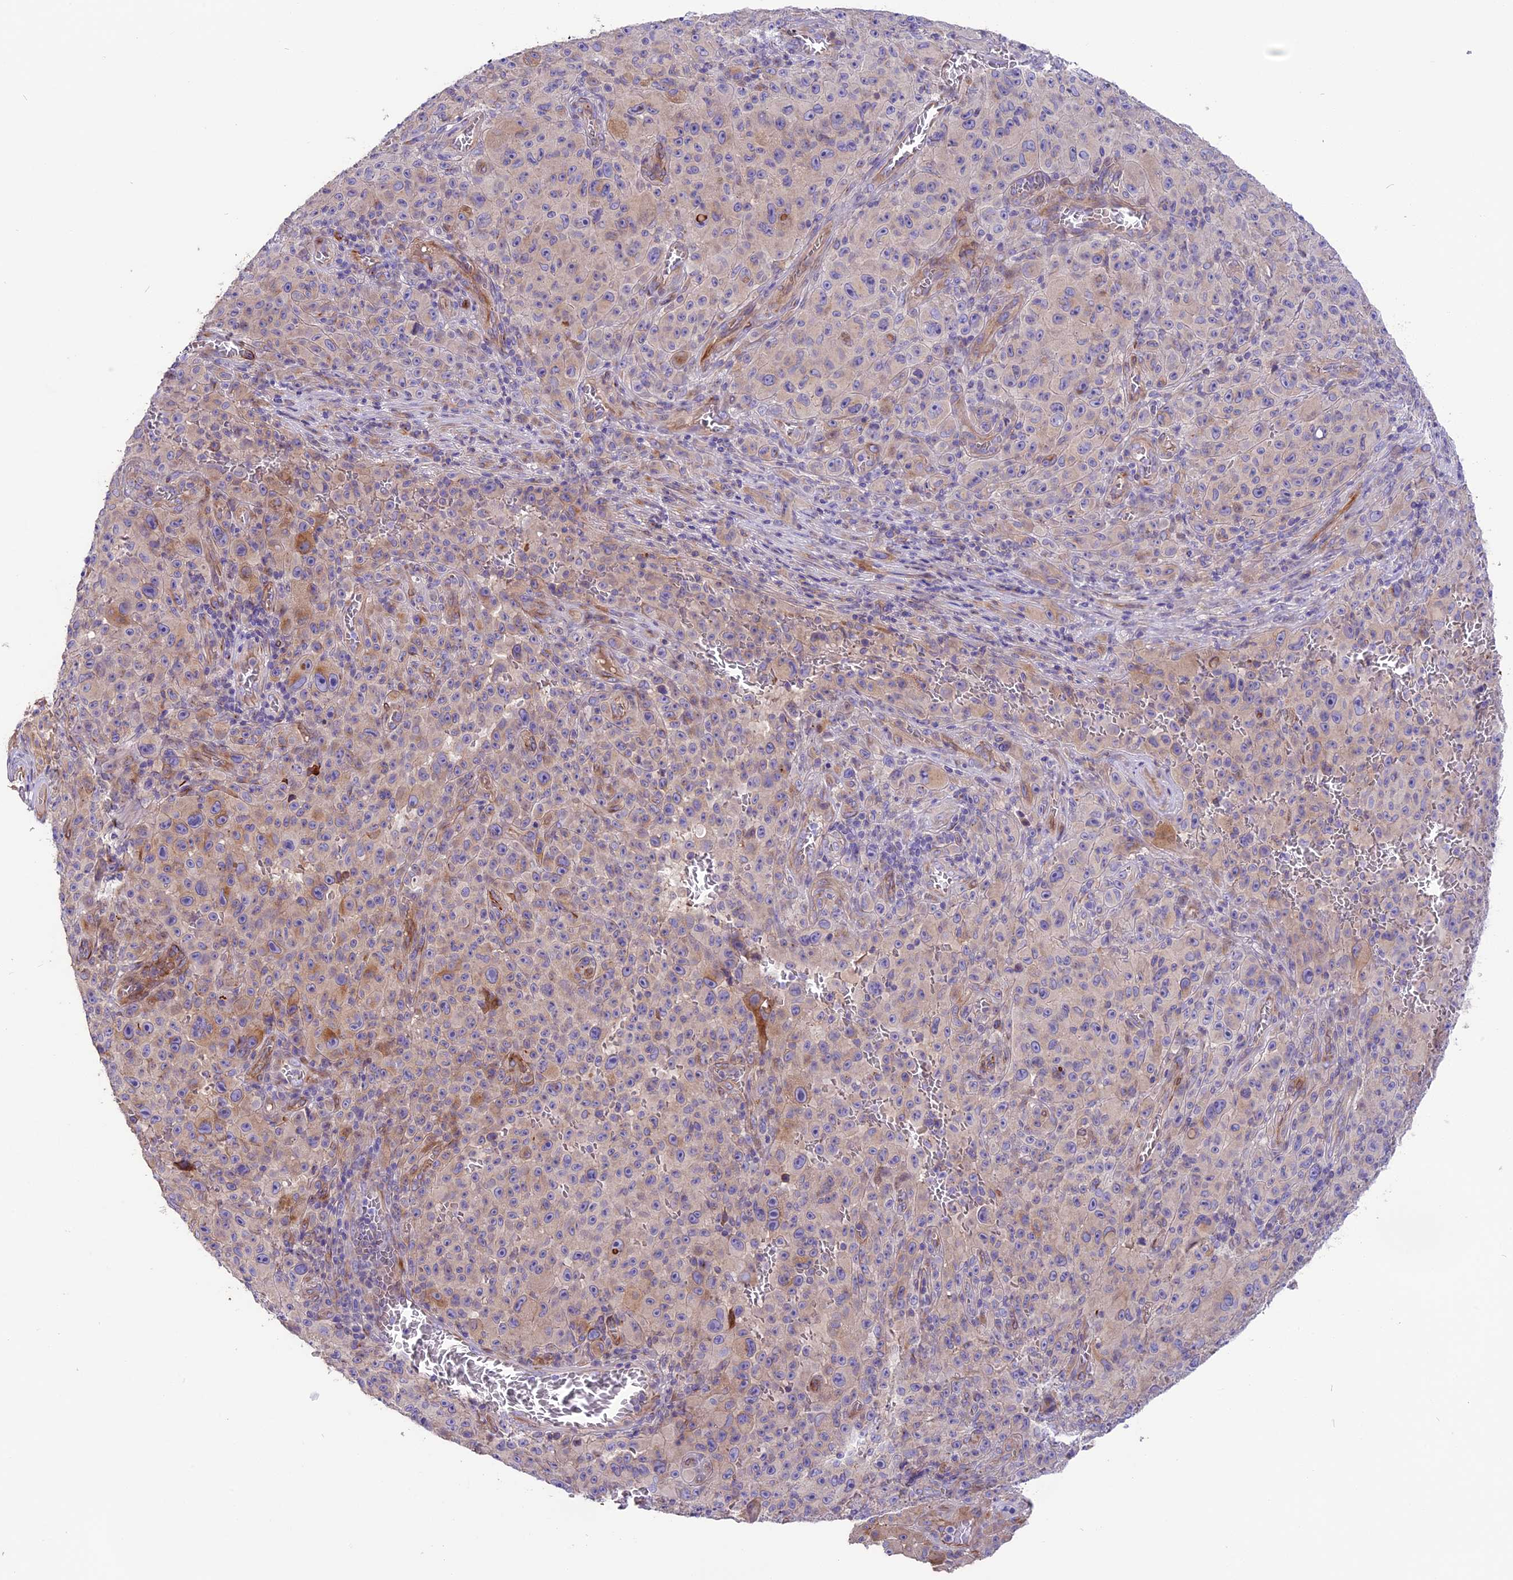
{"staining": {"intensity": "weak", "quantity": "25%-75%", "location": "cytoplasmic/membranous"}, "tissue": "melanoma", "cell_type": "Tumor cells", "image_type": "cancer", "snomed": [{"axis": "morphology", "description": "Malignant melanoma, NOS"}, {"axis": "topography", "description": "Skin"}], "caption": "About 25%-75% of tumor cells in malignant melanoma reveal weak cytoplasmic/membranous protein expression as visualized by brown immunohistochemical staining.", "gene": "CD99L2", "patient": {"sex": "female", "age": 82}}